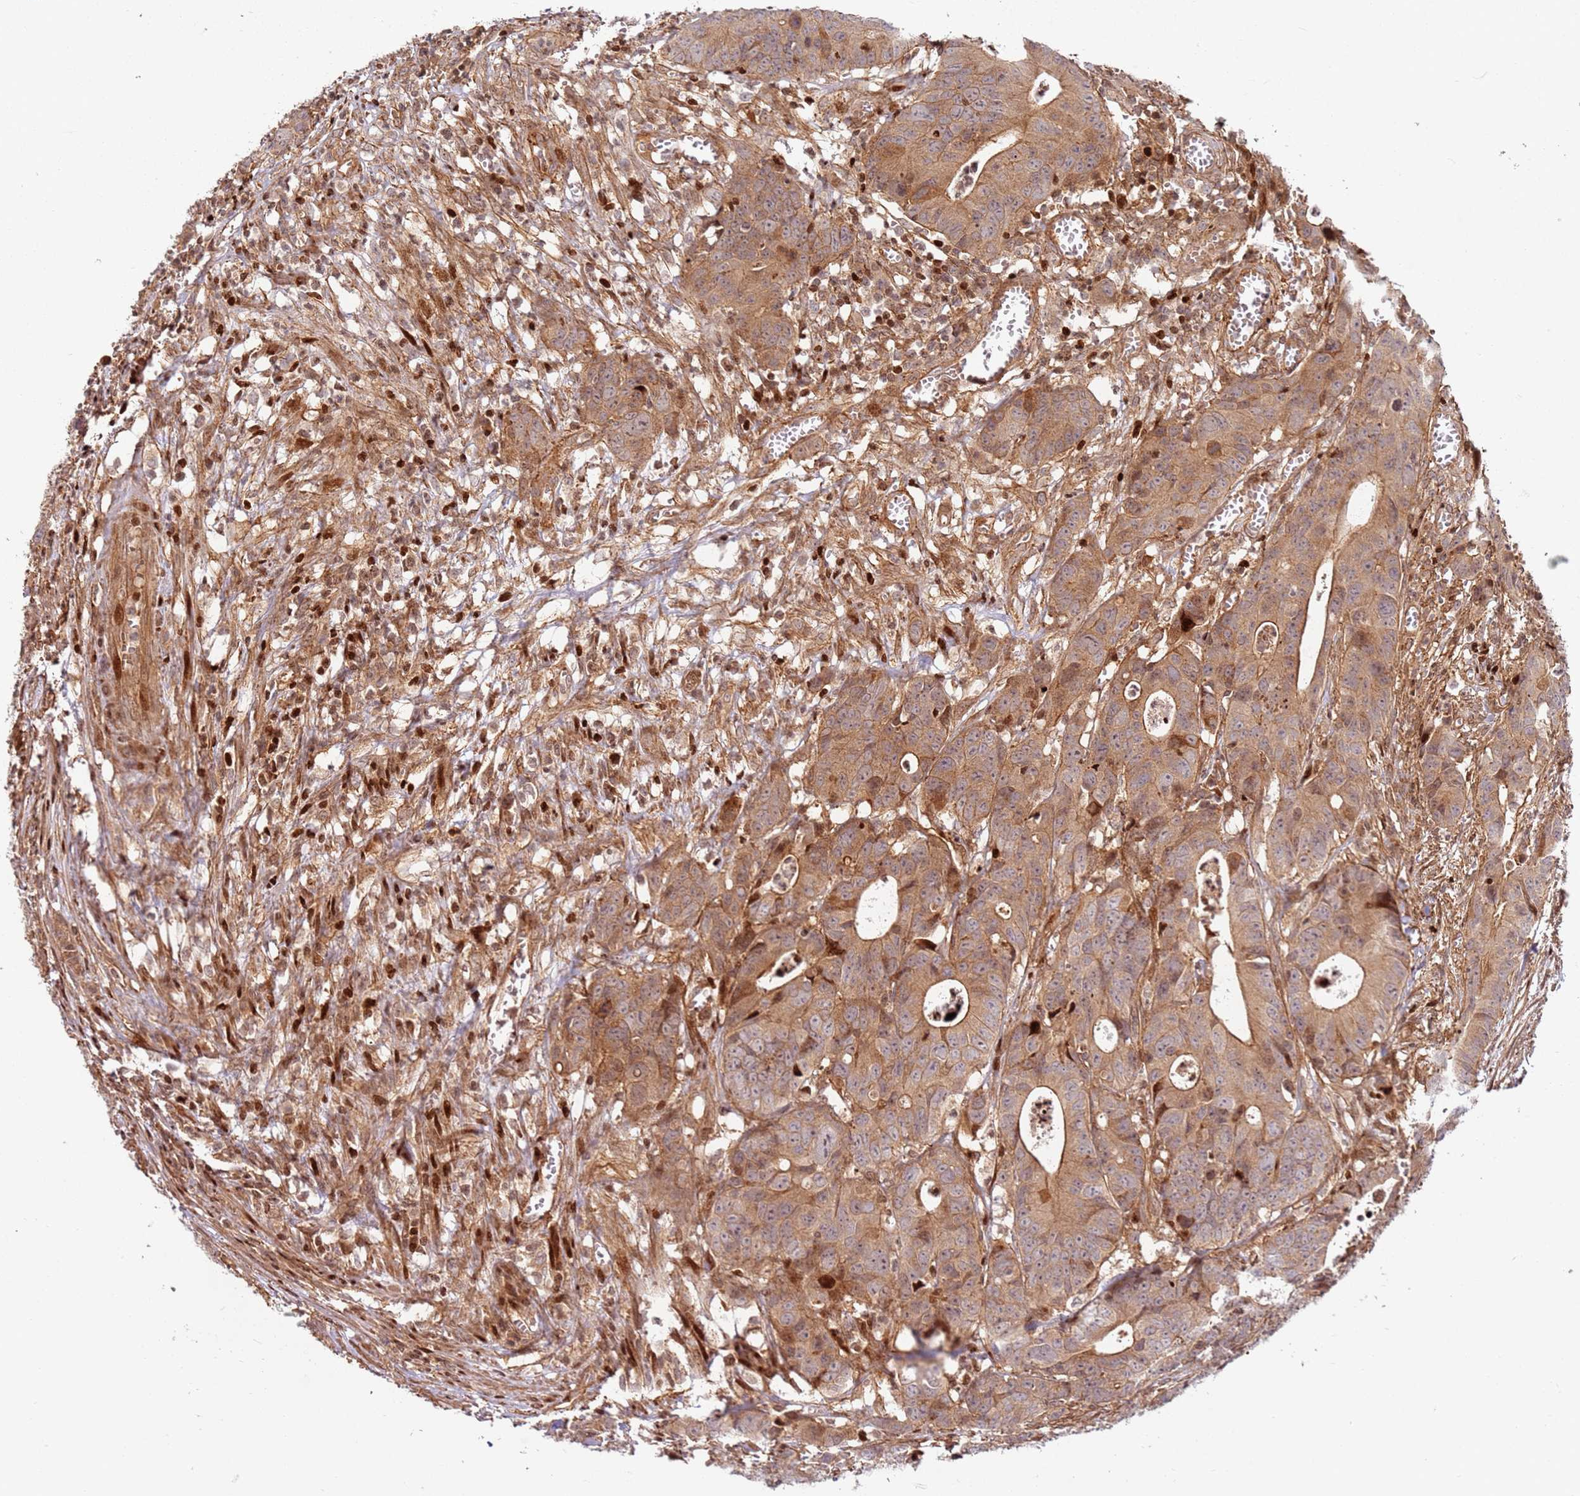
{"staining": {"intensity": "moderate", "quantity": ">75%", "location": "cytoplasmic/membranous"}, "tissue": "colorectal cancer", "cell_type": "Tumor cells", "image_type": "cancer", "snomed": [{"axis": "morphology", "description": "Adenocarcinoma, NOS"}, {"axis": "topography", "description": "Colon"}], "caption": "Colorectal cancer (adenocarcinoma) stained with a protein marker reveals moderate staining in tumor cells.", "gene": "TMEM233", "patient": {"sex": "female", "age": 57}}